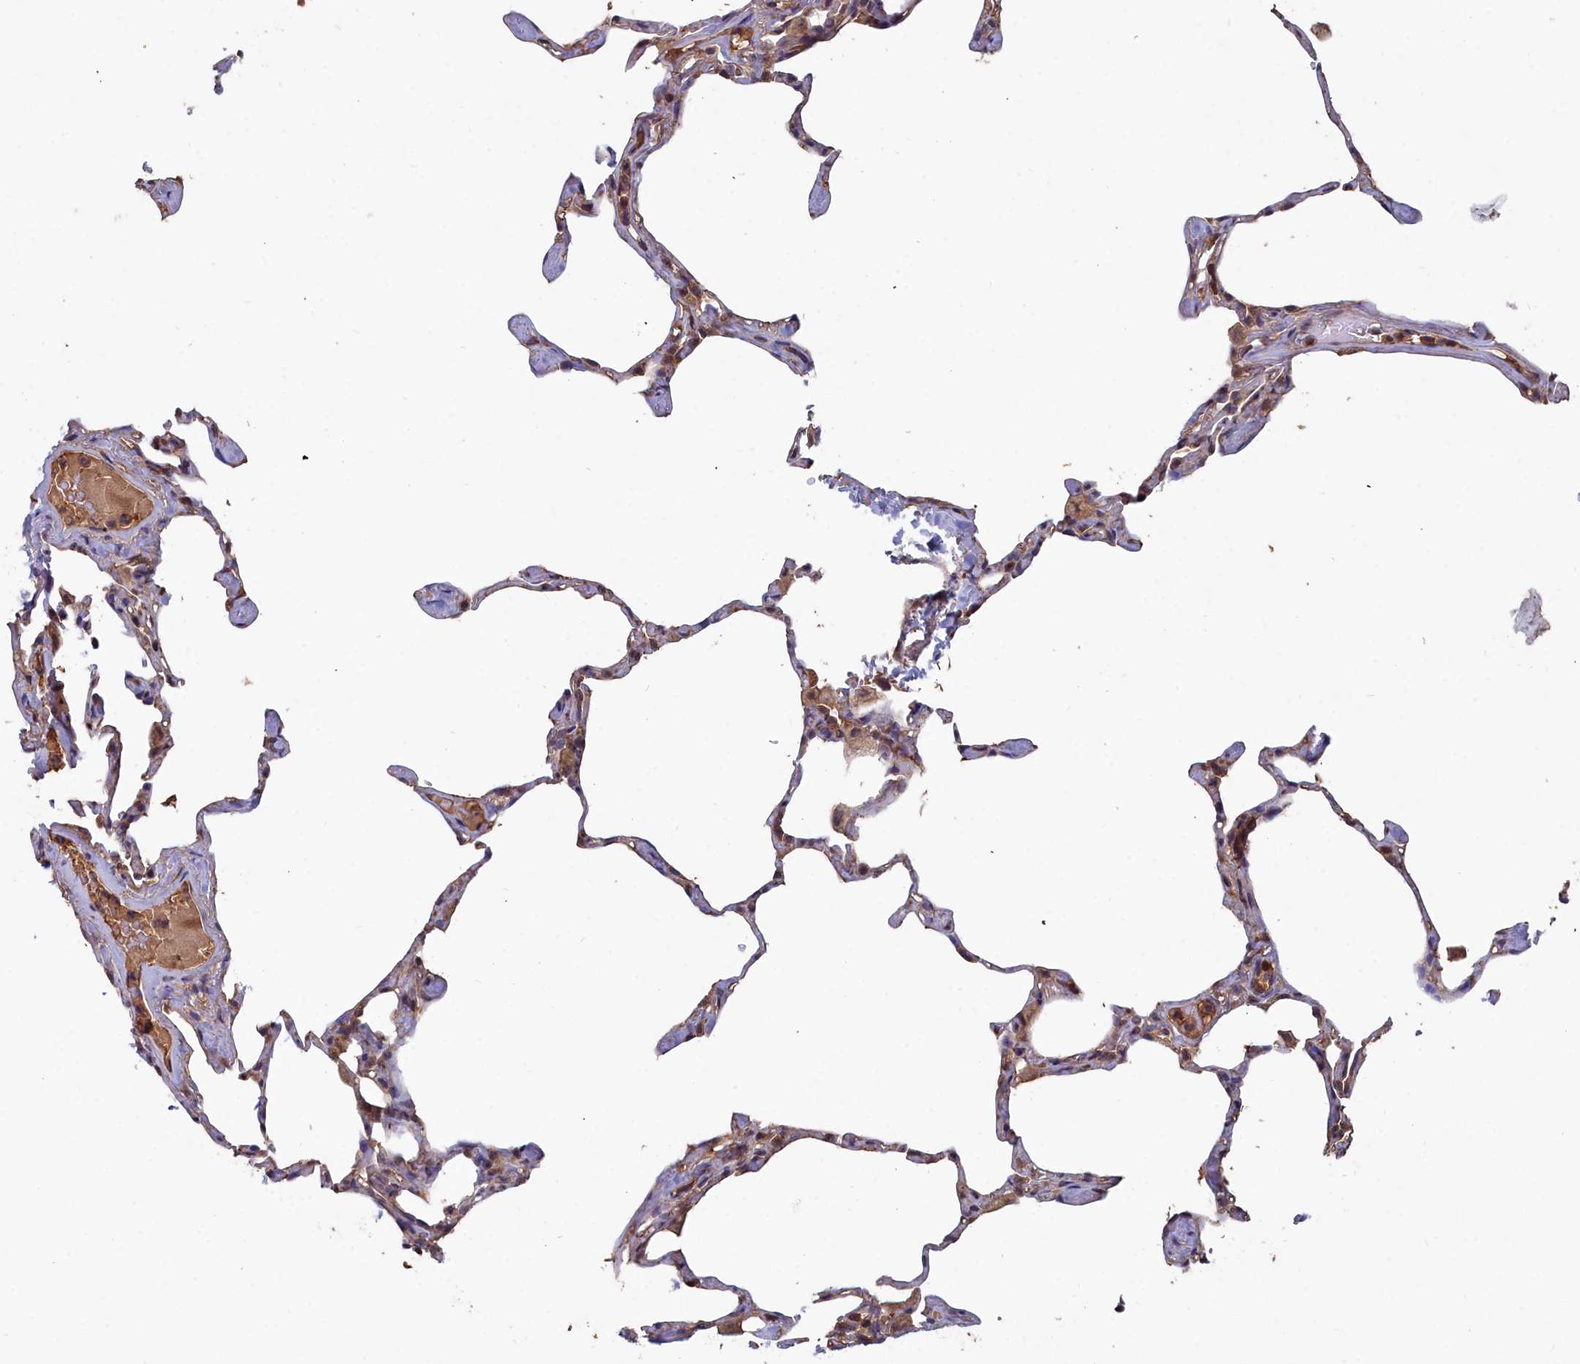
{"staining": {"intensity": "moderate", "quantity": ">75%", "location": "cytoplasmic/membranous"}, "tissue": "lung", "cell_type": "Alveolar cells", "image_type": "normal", "snomed": [{"axis": "morphology", "description": "Normal tissue, NOS"}, {"axis": "topography", "description": "Lung"}], "caption": "Alveolar cells reveal medium levels of moderate cytoplasmic/membranous positivity in approximately >75% of cells in normal lung. (DAB (3,3'-diaminobenzidine) IHC, brown staining for protein, blue staining for nuclei).", "gene": "GFRA2", "patient": {"sex": "male", "age": 65}}